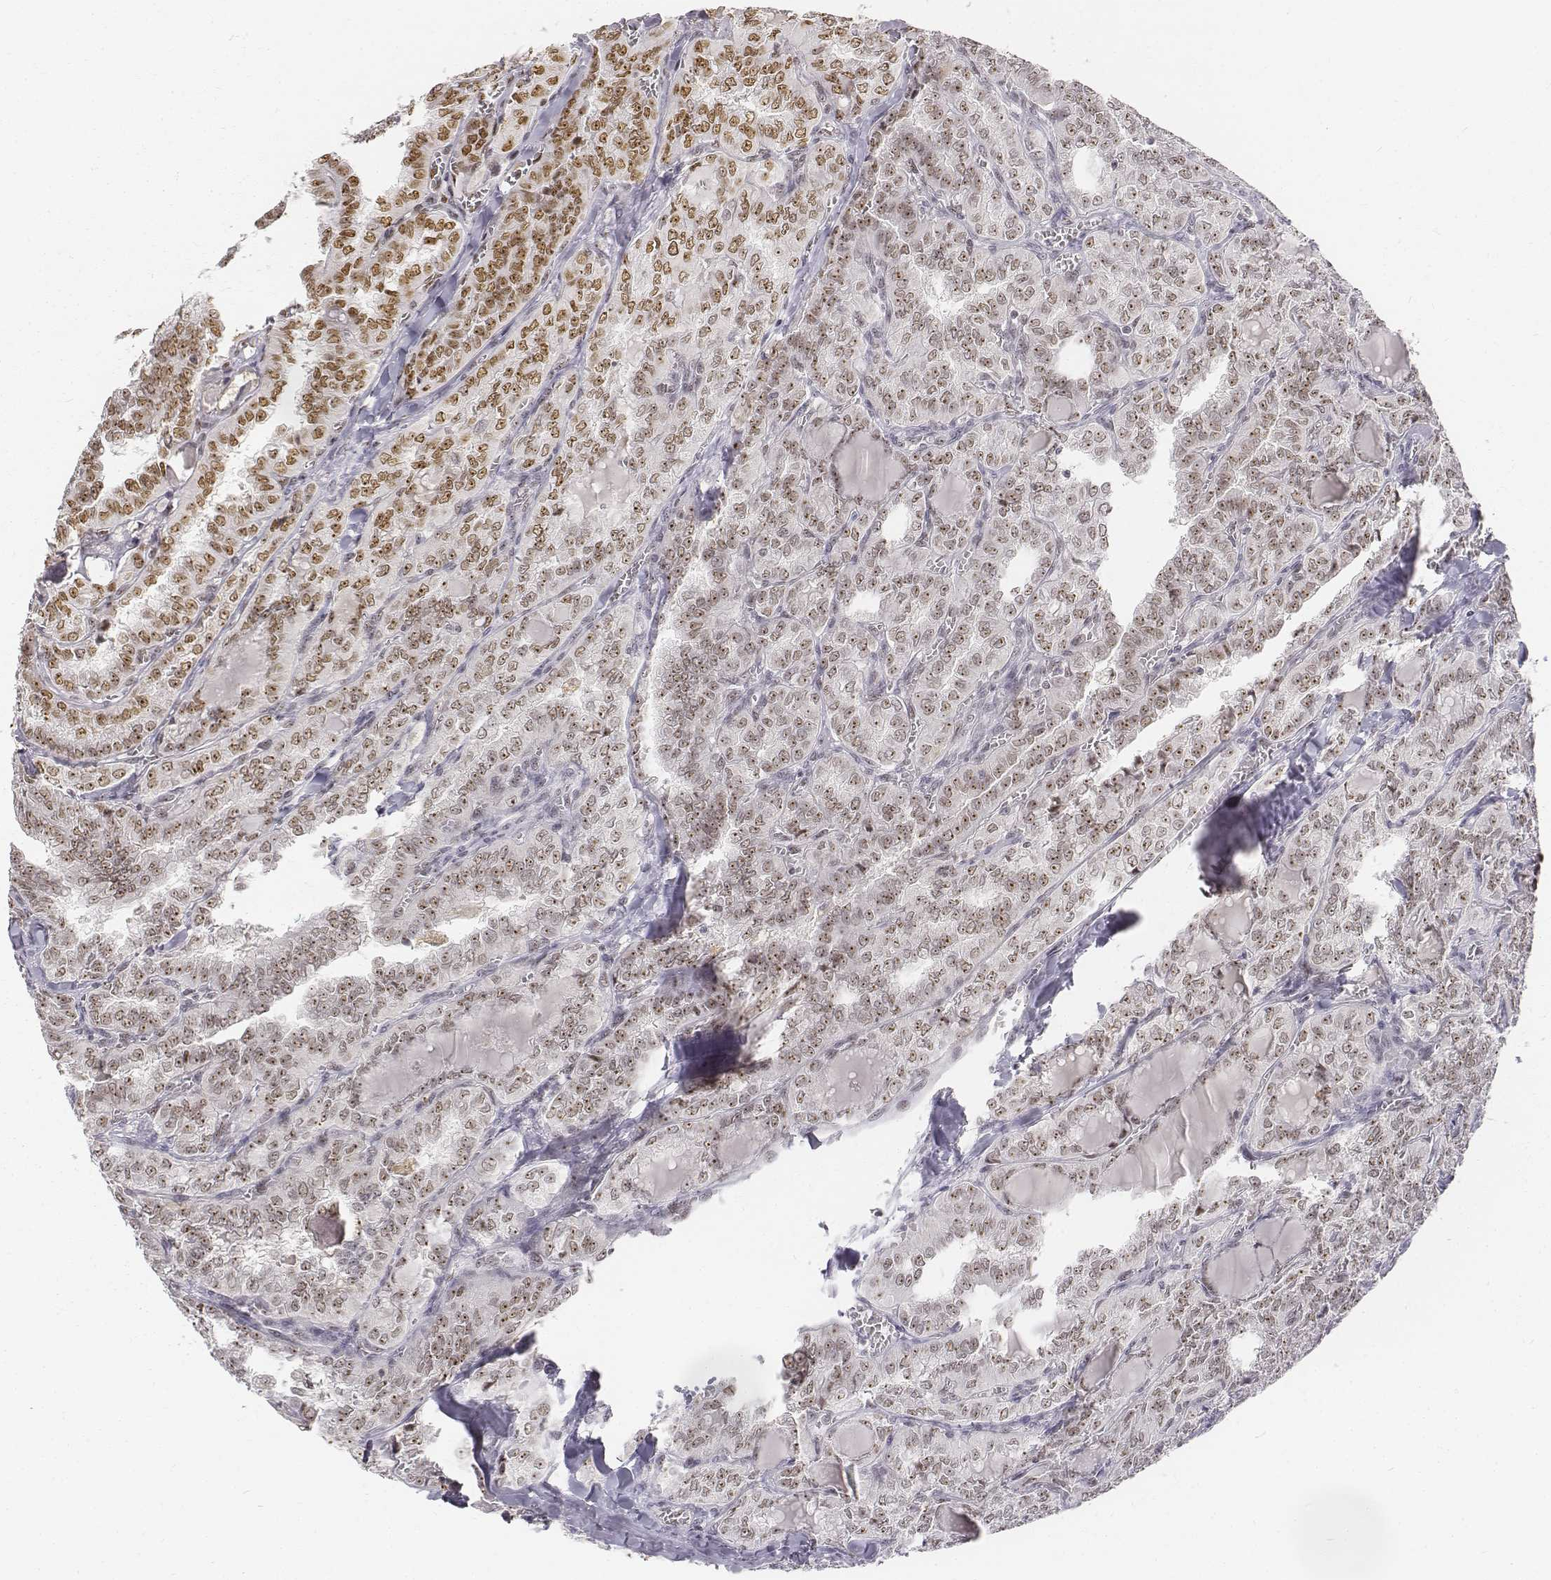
{"staining": {"intensity": "moderate", "quantity": "25%-75%", "location": "nuclear"}, "tissue": "thyroid cancer", "cell_type": "Tumor cells", "image_type": "cancer", "snomed": [{"axis": "morphology", "description": "Papillary adenocarcinoma, NOS"}, {"axis": "topography", "description": "Thyroid gland"}], "caption": "A high-resolution photomicrograph shows immunohistochemistry (IHC) staining of papillary adenocarcinoma (thyroid), which reveals moderate nuclear expression in about 25%-75% of tumor cells. Nuclei are stained in blue.", "gene": "PHF6", "patient": {"sex": "female", "age": 41}}